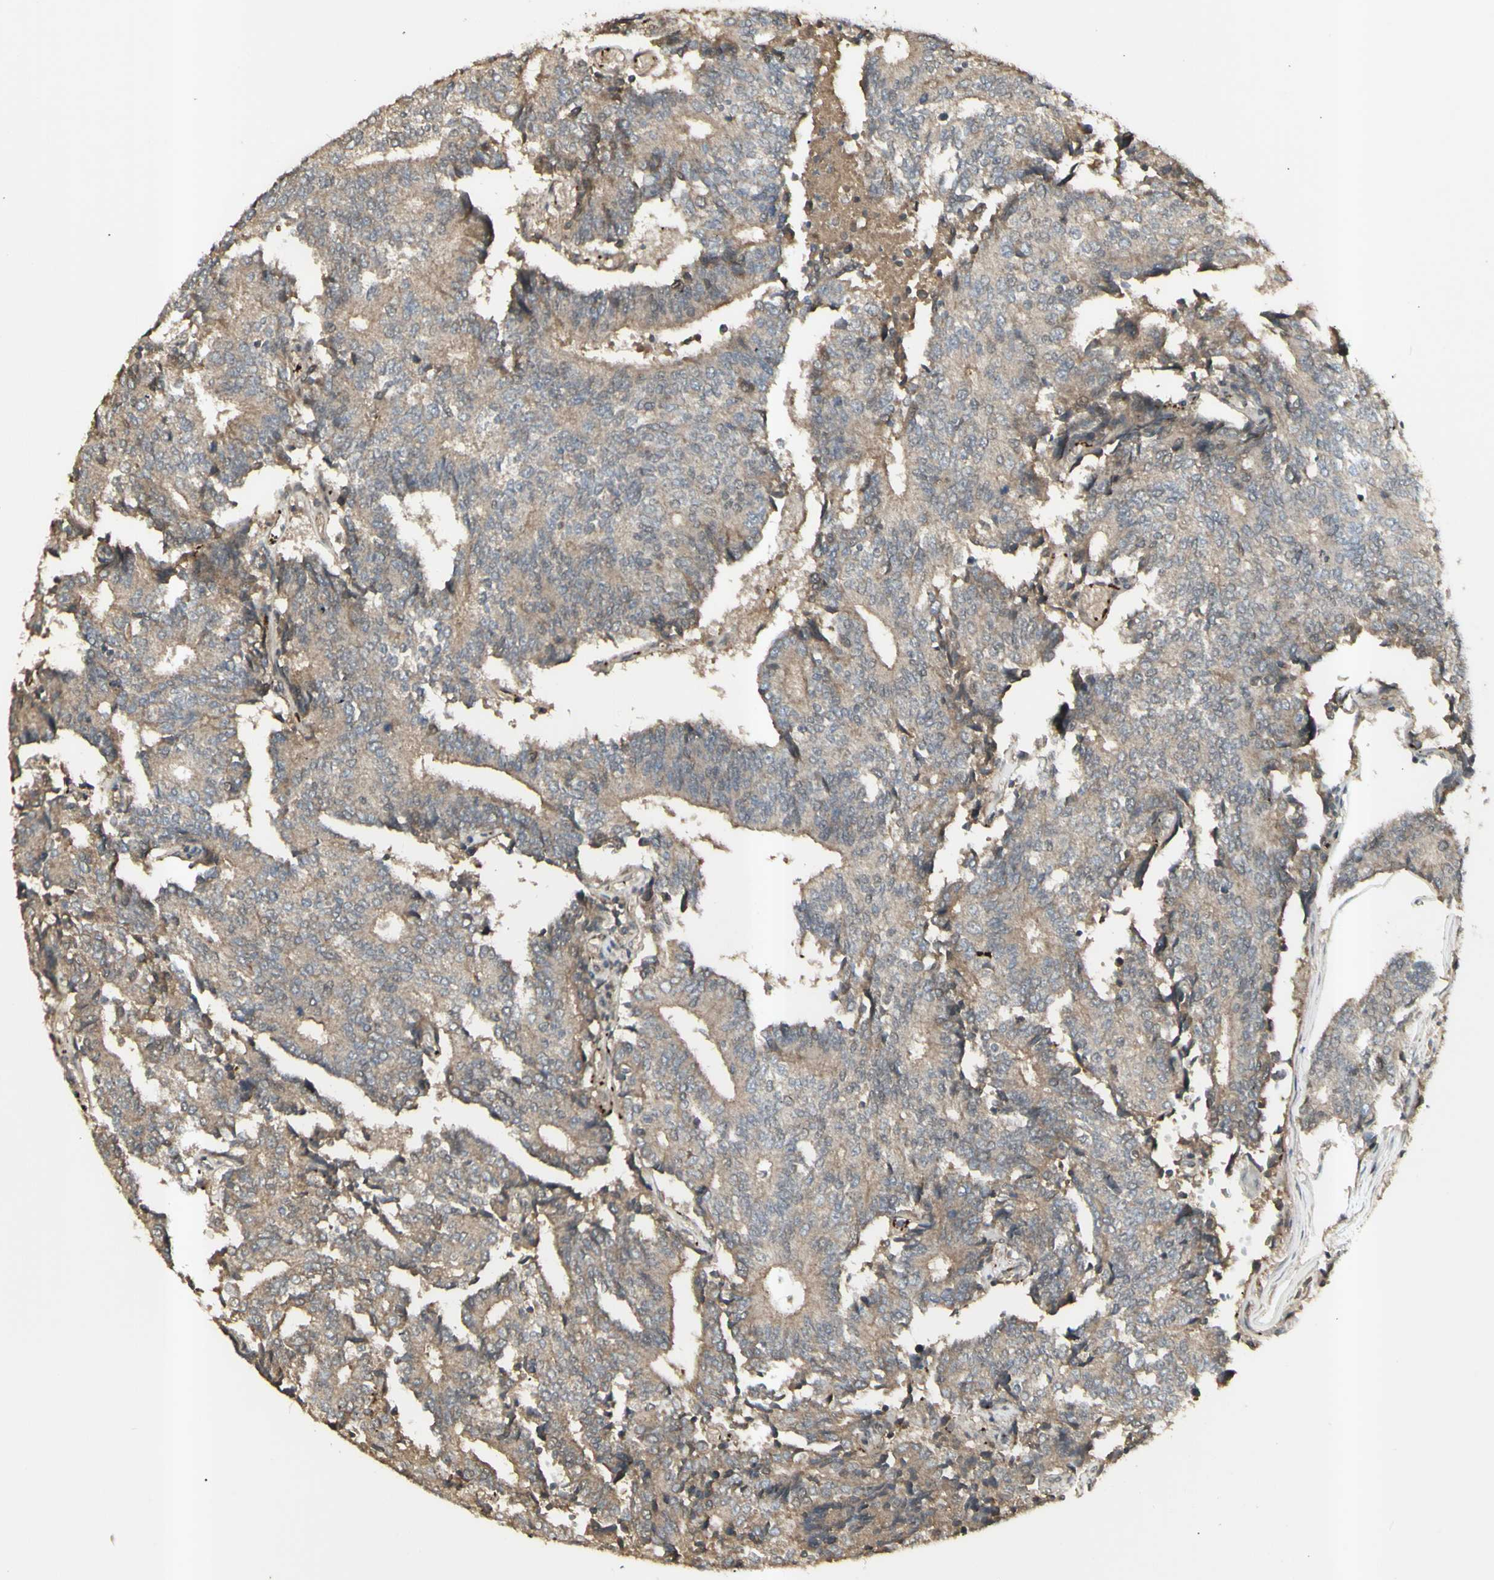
{"staining": {"intensity": "weak", "quantity": ">75%", "location": "cytoplasmic/membranous"}, "tissue": "prostate cancer", "cell_type": "Tumor cells", "image_type": "cancer", "snomed": [{"axis": "morphology", "description": "Normal tissue, NOS"}, {"axis": "morphology", "description": "Adenocarcinoma, High grade"}, {"axis": "topography", "description": "Prostate"}, {"axis": "topography", "description": "Seminal veicle"}], "caption": "Protein analysis of high-grade adenocarcinoma (prostate) tissue reveals weak cytoplasmic/membranous staining in approximately >75% of tumor cells.", "gene": "ALOX12", "patient": {"sex": "male", "age": 55}}